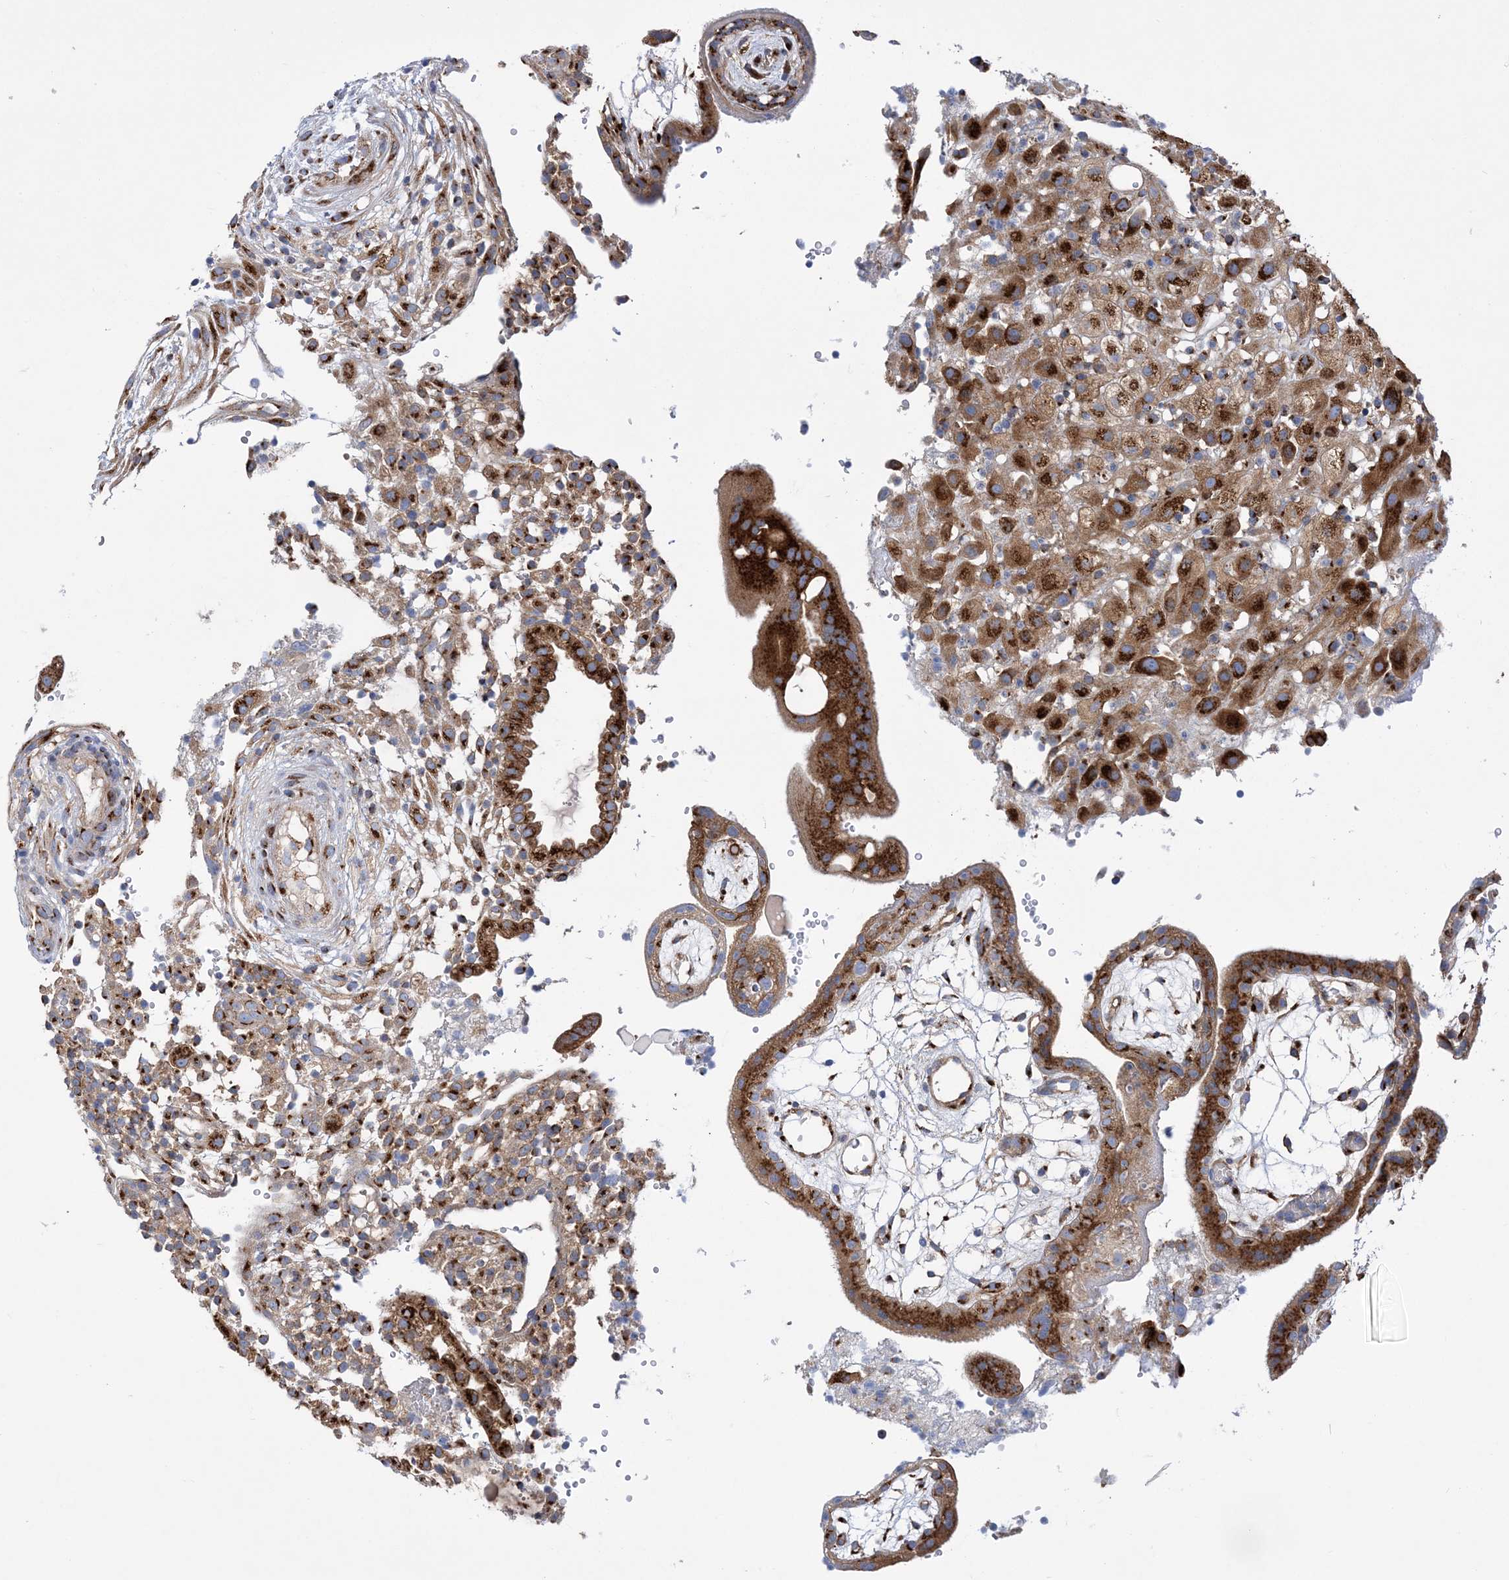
{"staining": {"intensity": "strong", "quantity": ">75%", "location": "cytoplasmic/membranous"}, "tissue": "placenta", "cell_type": "Trophoblastic cells", "image_type": "normal", "snomed": [{"axis": "morphology", "description": "Normal tissue, NOS"}, {"axis": "topography", "description": "Placenta"}], "caption": "A high-resolution histopathology image shows immunohistochemistry (IHC) staining of normal placenta, which displays strong cytoplasmic/membranous staining in about >75% of trophoblastic cells. (Brightfield microscopy of DAB IHC at high magnification).", "gene": "COPB2", "patient": {"sex": "female", "age": 18}}